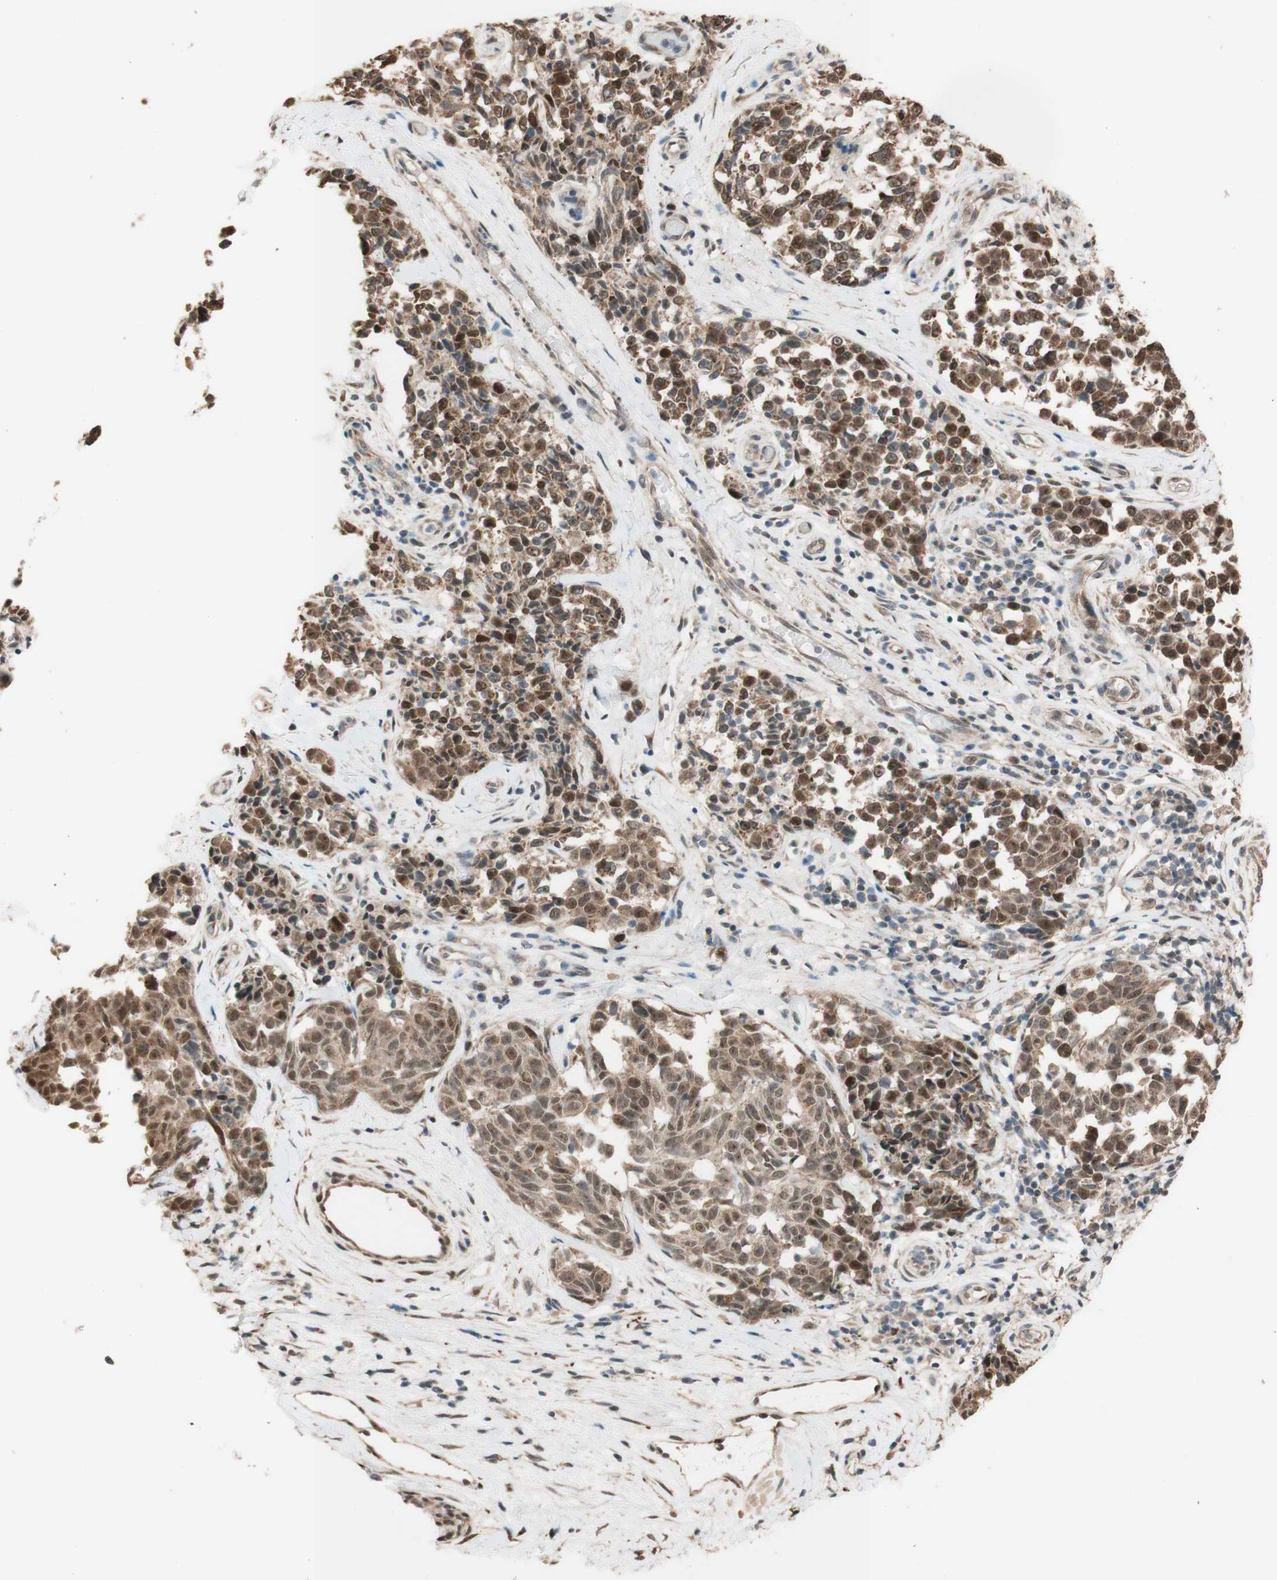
{"staining": {"intensity": "moderate", "quantity": ">75%", "location": "cytoplasmic/membranous"}, "tissue": "melanoma", "cell_type": "Tumor cells", "image_type": "cancer", "snomed": [{"axis": "morphology", "description": "Malignant melanoma, NOS"}, {"axis": "topography", "description": "Skin"}], "caption": "The micrograph shows immunohistochemical staining of melanoma. There is moderate cytoplasmic/membranous expression is present in approximately >75% of tumor cells. Nuclei are stained in blue.", "gene": "CCNC", "patient": {"sex": "female", "age": 64}}